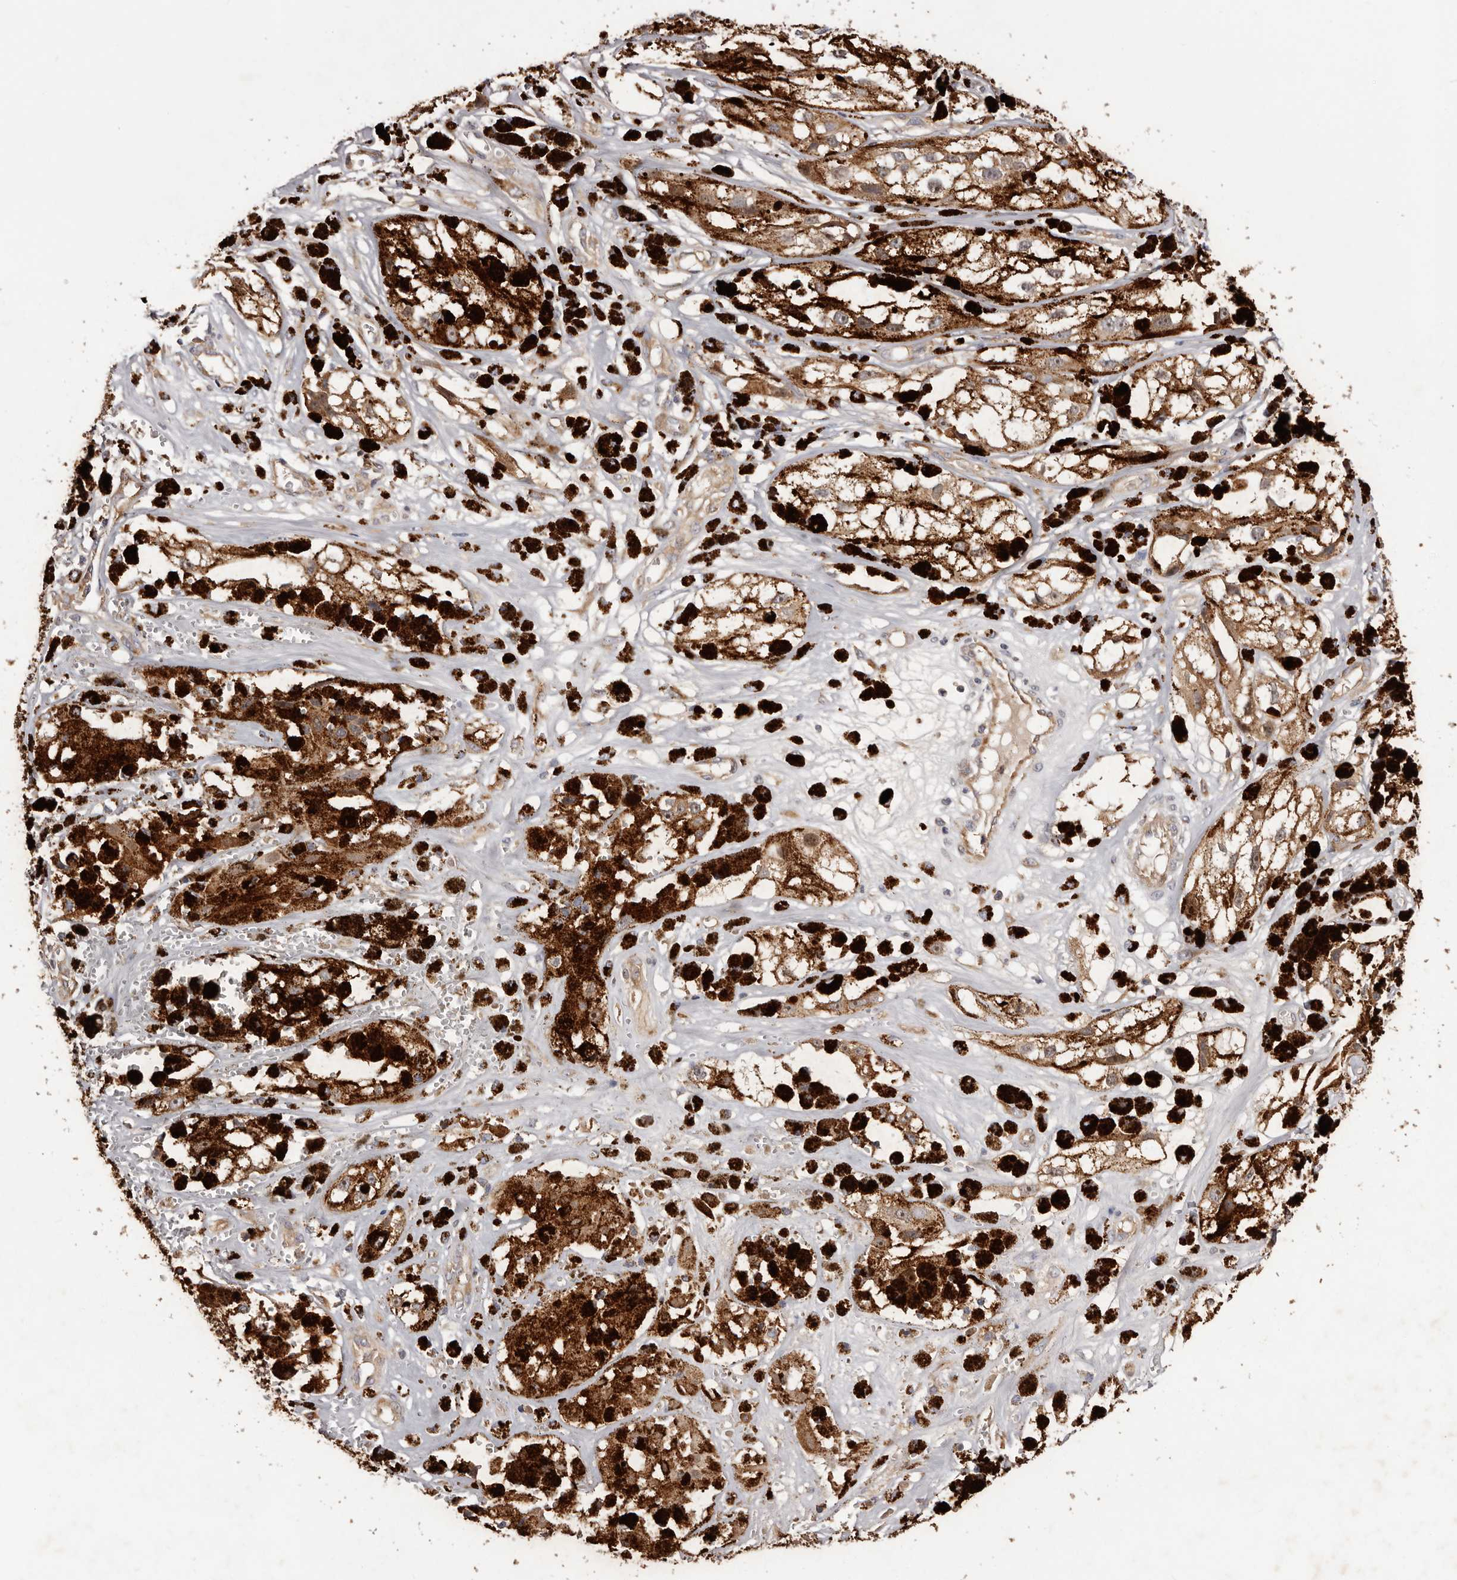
{"staining": {"intensity": "moderate", "quantity": ">75%", "location": "cytoplasmic/membranous"}, "tissue": "melanoma", "cell_type": "Tumor cells", "image_type": "cancer", "snomed": [{"axis": "morphology", "description": "Malignant melanoma, NOS"}, {"axis": "topography", "description": "Skin"}], "caption": "Immunohistochemistry staining of malignant melanoma, which displays medium levels of moderate cytoplasmic/membranous expression in about >75% of tumor cells indicating moderate cytoplasmic/membranous protein staining. The staining was performed using DAB (brown) for protein detection and nuclei were counterstained in hematoxylin (blue).", "gene": "LTV1", "patient": {"sex": "male", "age": 88}}